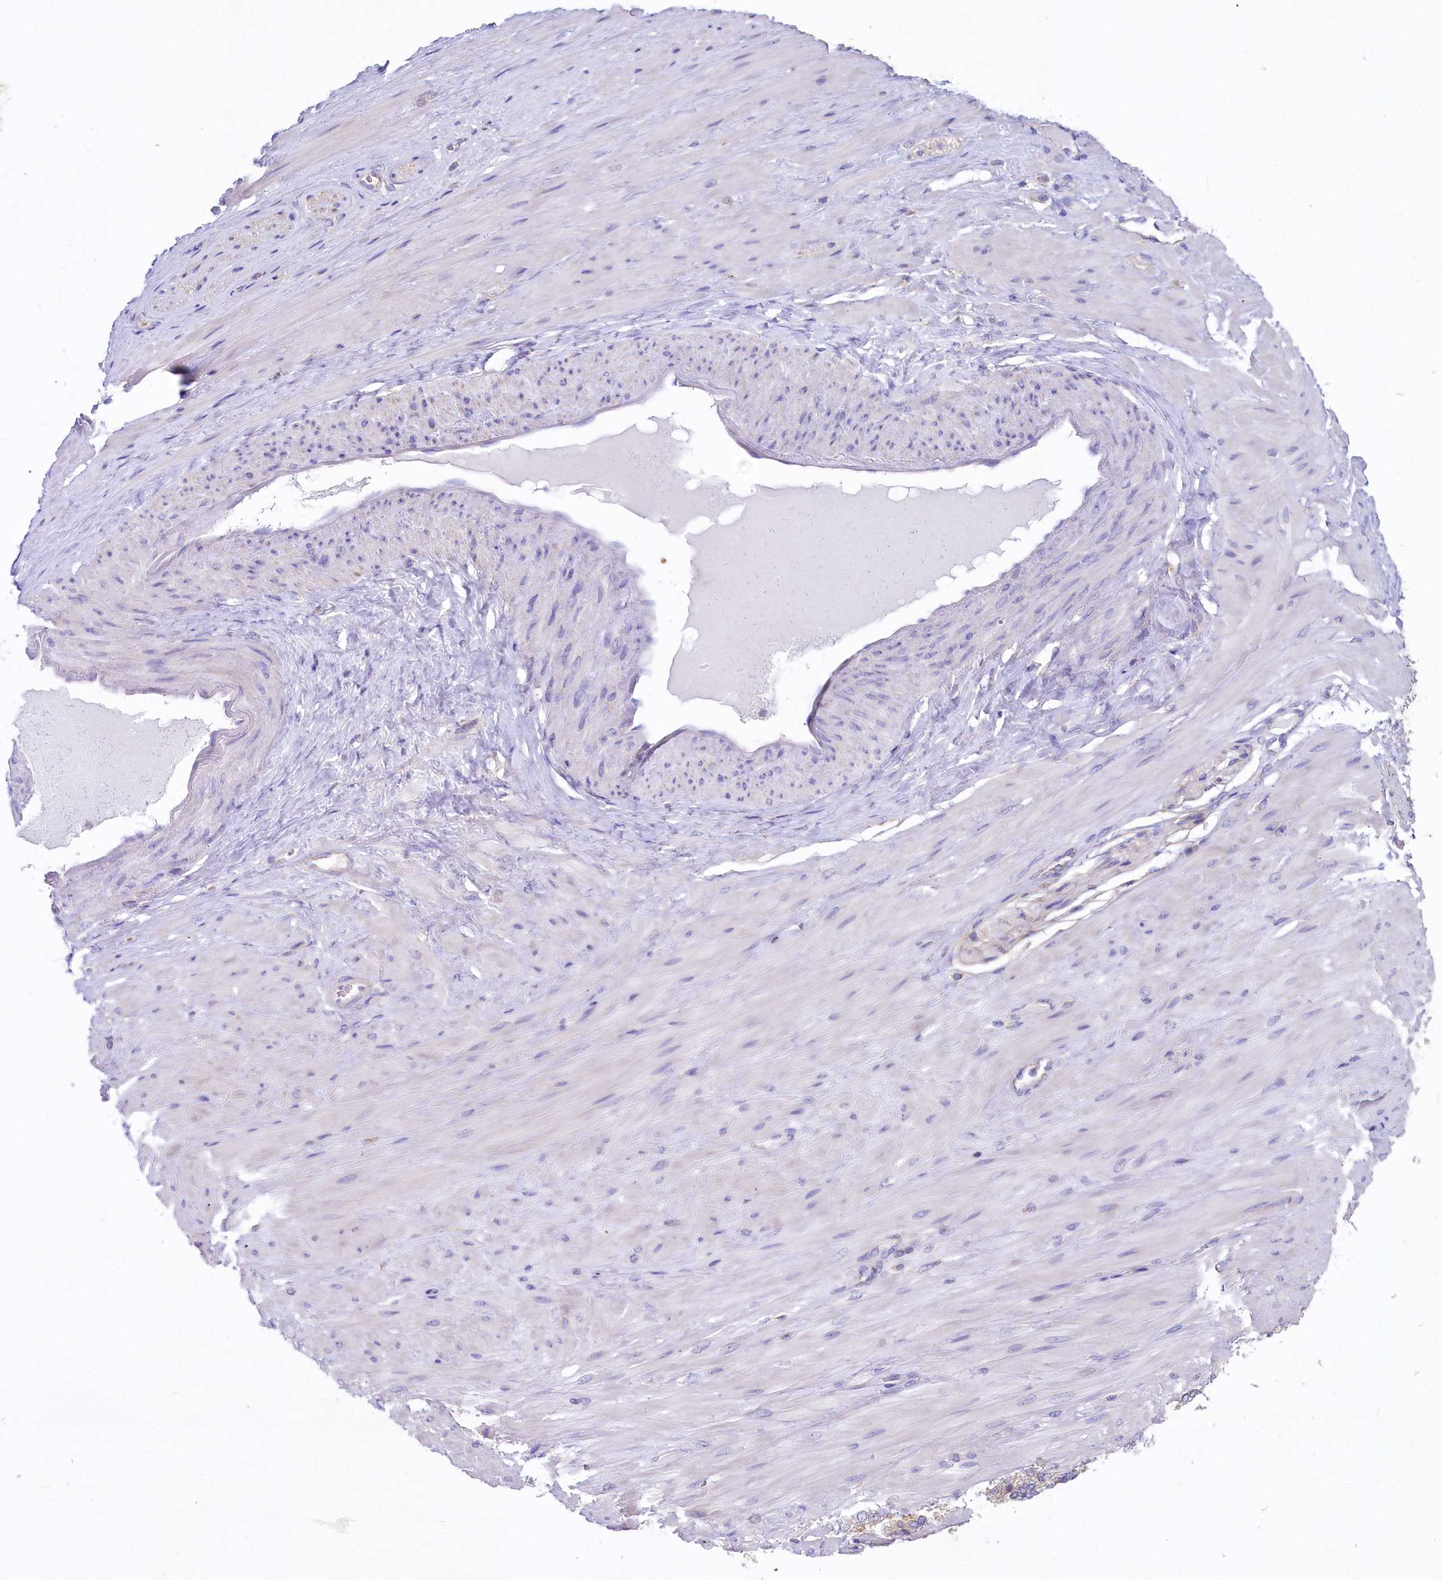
{"staining": {"intensity": "negative", "quantity": "none", "location": "none"}, "tissue": "adipose tissue", "cell_type": "Adipocytes", "image_type": "normal", "snomed": [{"axis": "morphology", "description": "Normal tissue, NOS"}, {"axis": "morphology", "description": "Adenocarcinoma, Low grade"}, {"axis": "topography", "description": "Prostate"}, {"axis": "topography", "description": "Peripheral nerve tissue"}], "caption": "IHC of benign human adipose tissue reveals no expression in adipocytes.", "gene": "VPS26B", "patient": {"sex": "male", "age": 63}}